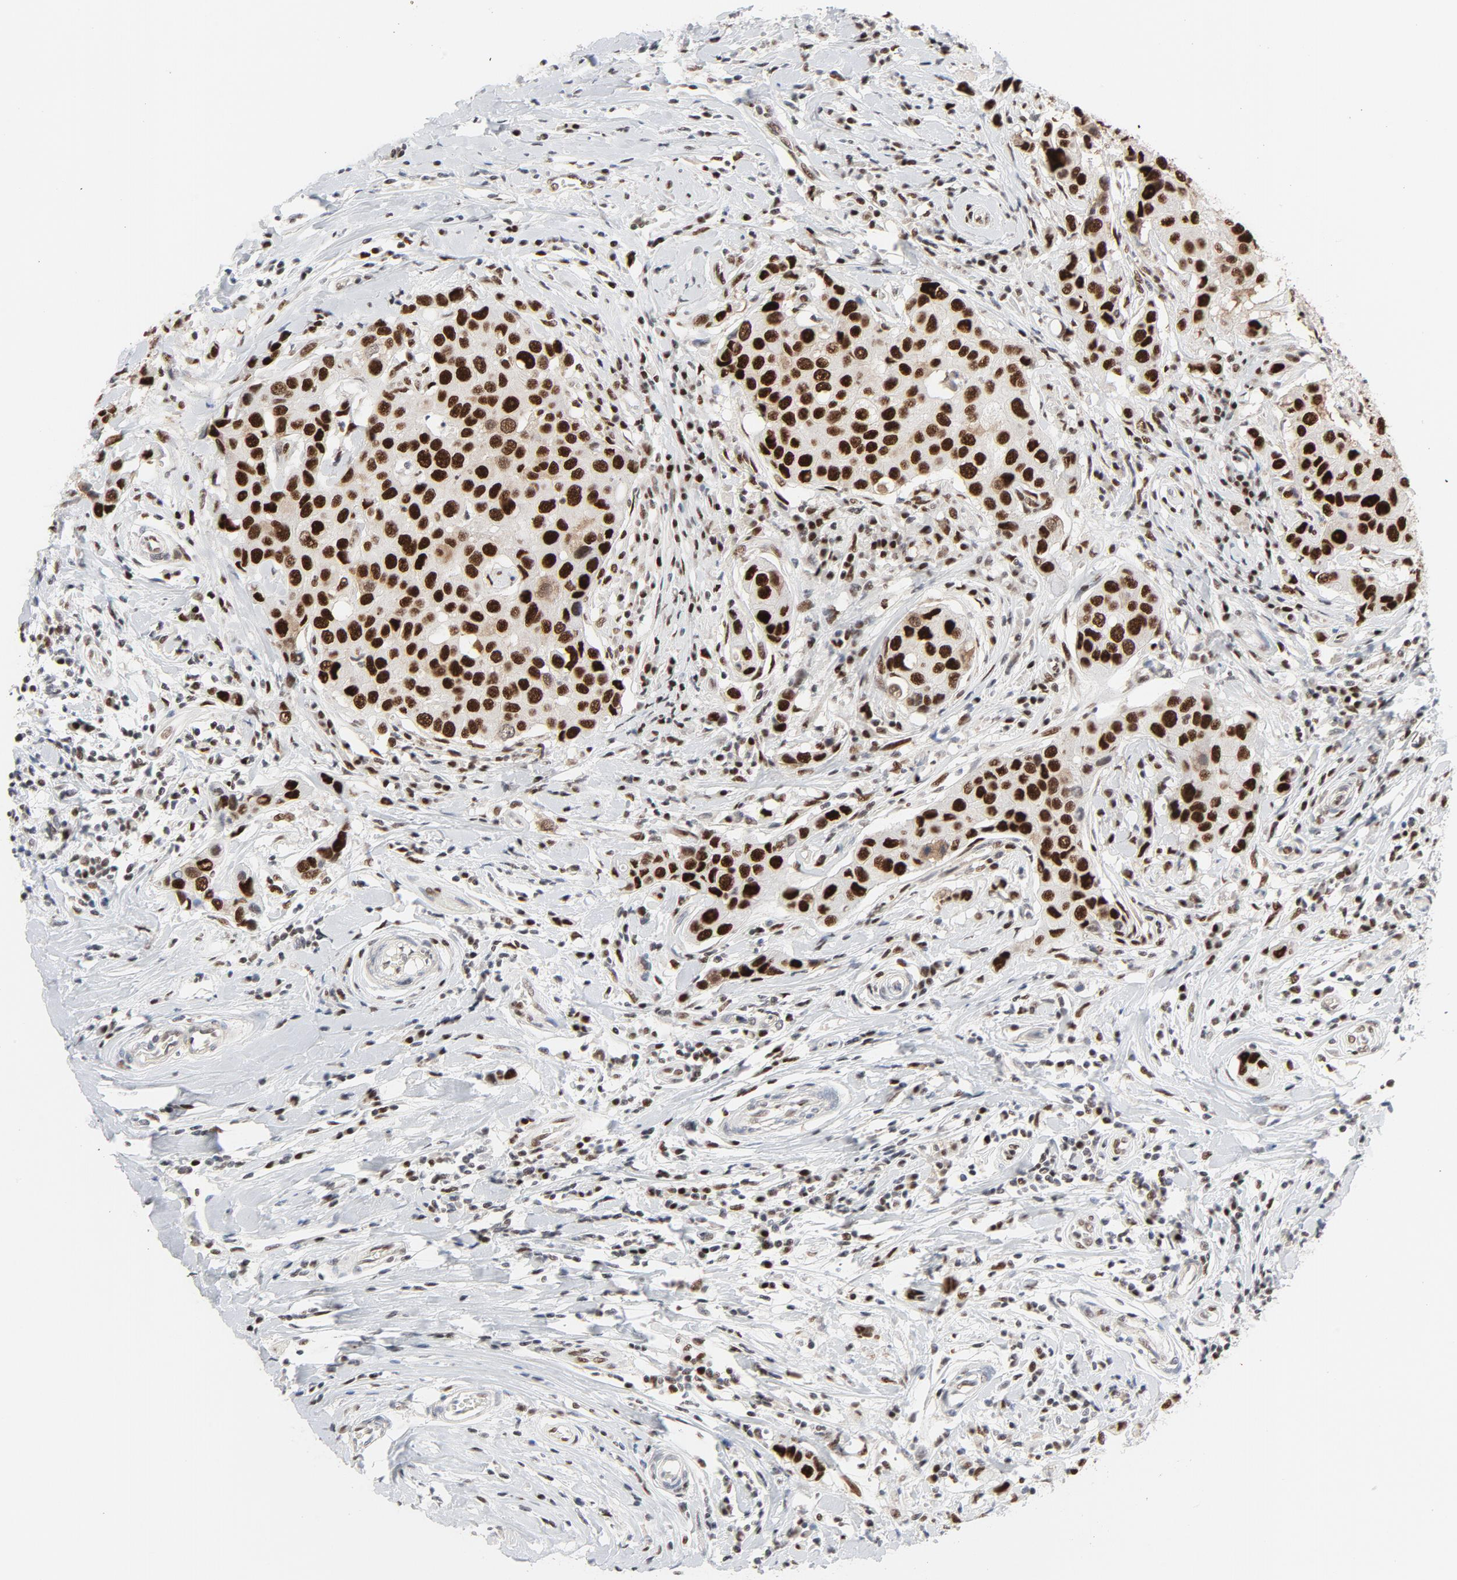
{"staining": {"intensity": "strong", "quantity": ">75%", "location": "nuclear"}, "tissue": "breast cancer", "cell_type": "Tumor cells", "image_type": "cancer", "snomed": [{"axis": "morphology", "description": "Duct carcinoma"}, {"axis": "topography", "description": "Breast"}], "caption": "There is high levels of strong nuclear staining in tumor cells of breast cancer (intraductal carcinoma), as demonstrated by immunohistochemical staining (brown color).", "gene": "JMJD6", "patient": {"sex": "female", "age": 27}}